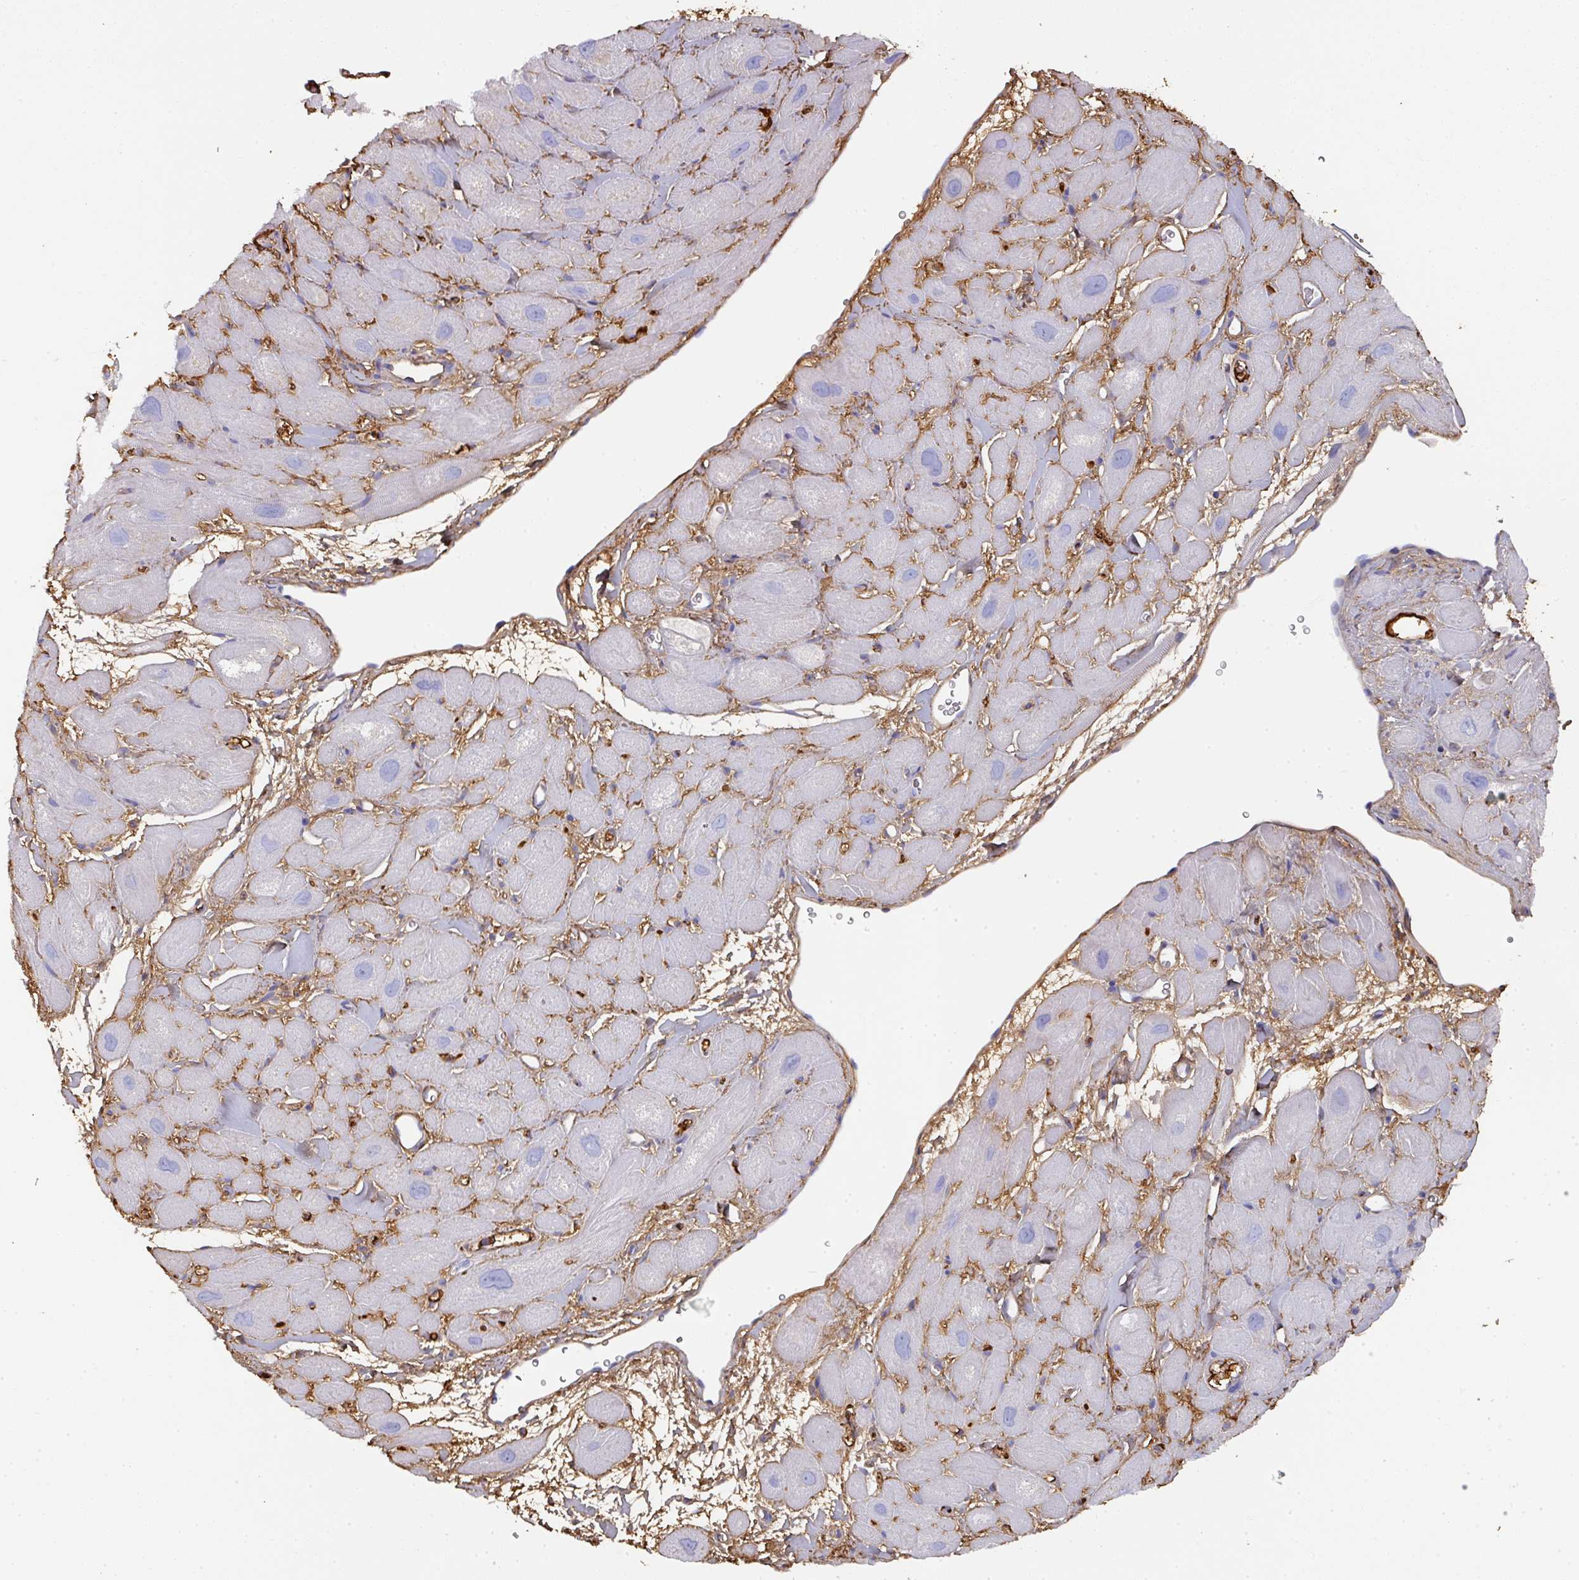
{"staining": {"intensity": "moderate", "quantity": "<25%", "location": "cytoplasmic/membranous"}, "tissue": "heart muscle", "cell_type": "Cardiomyocytes", "image_type": "normal", "snomed": [{"axis": "morphology", "description": "Normal tissue, NOS"}, {"axis": "topography", "description": "Heart"}], "caption": "Normal heart muscle exhibits moderate cytoplasmic/membranous expression in about <25% of cardiomyocytes, visualized by immunohistochemistry.", "gene": "ALB", "patient": {"sex": "male", "age": 49}}